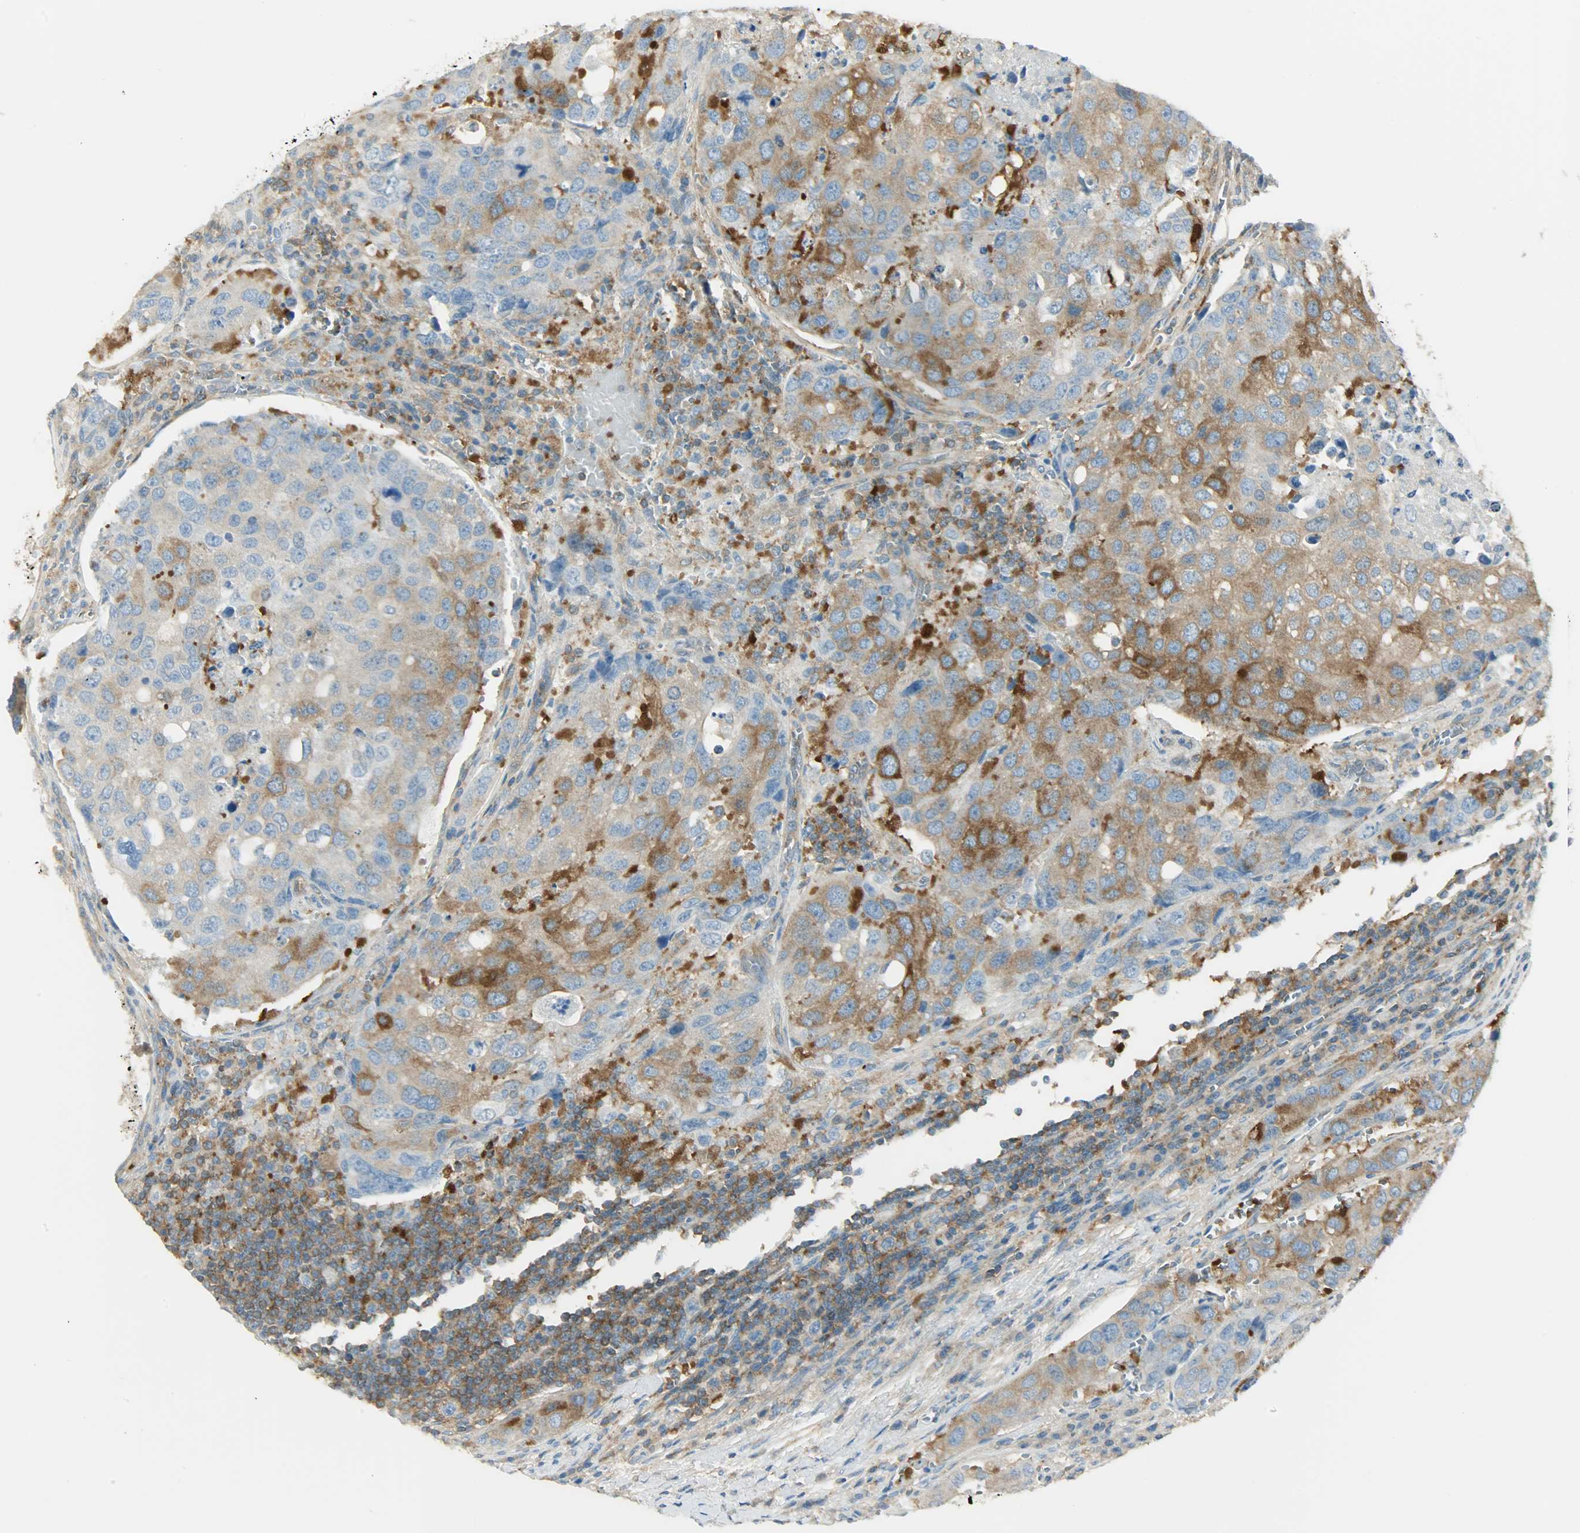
{"staining": {"intensity": "moderate", "quantity": ">75%", "location": "cytoplasmic/membranous"}, "tissue": "urothelial cancer", "cell_type": "Tumor cells", "image_type": "cancer", "snomed": [{"axis": "morphology", "description": "Urothelial carcinoma, High grade"}, {"axis": "topography", "description": "Lymph node"}, {"axis": "topography", "description": "Urinary bladder"}], "caption": "Urothelial cancer was stained to show a protein in brown. There is medium levels of moderate cytoplasmic/membranous positivity in approximately >75% of tumor cells. The staining was performed using DAB to visualize the protein expression in brown, while the nuclei were stained in blue with hematoxylin (Magnification: 20x).", "gene": "TSC22D2", "patient": {"sex": "male", "age": 51}}